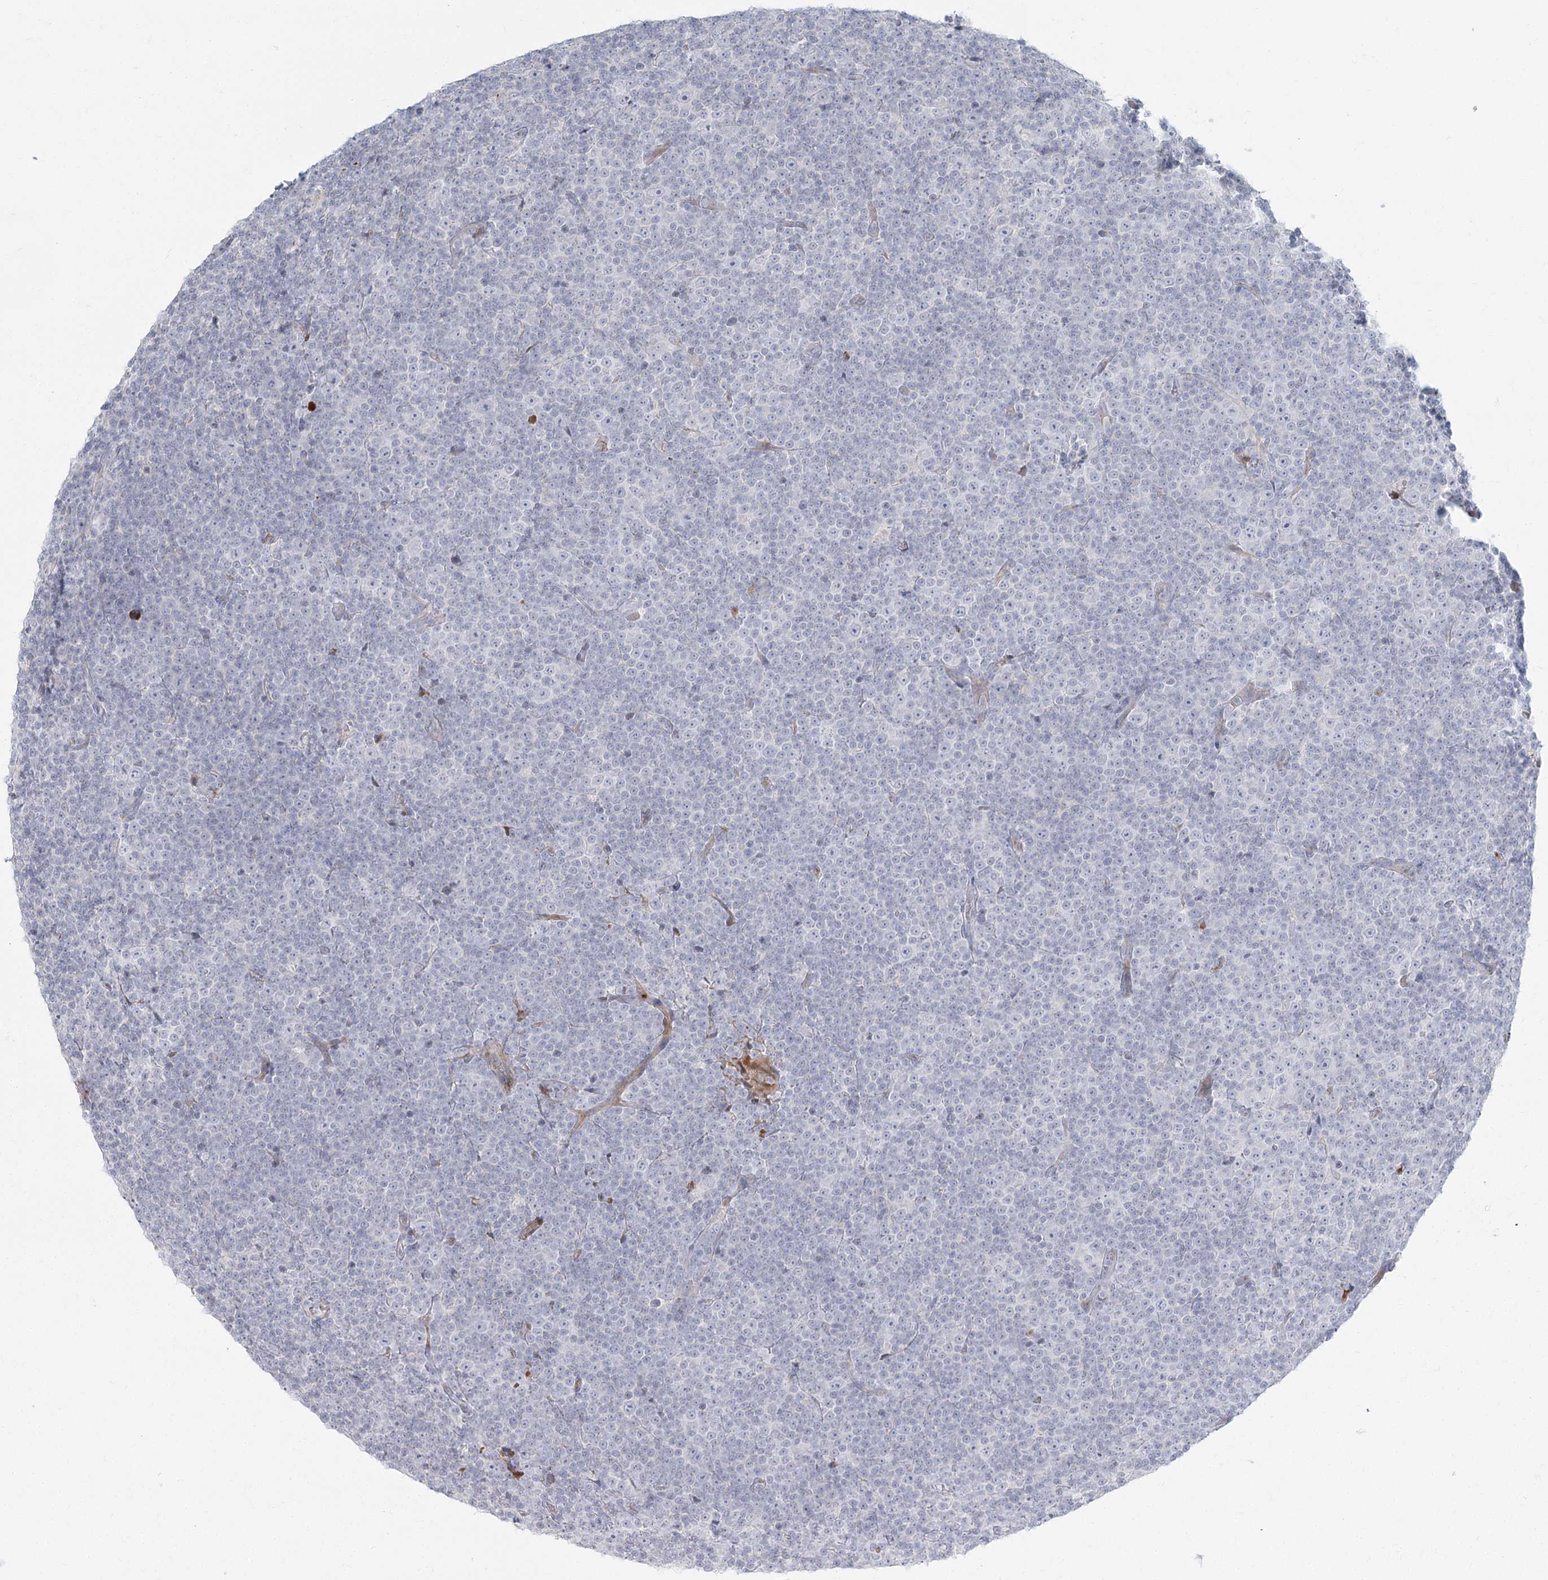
{"staining": {"intensity": "negative", "quantity": "none", "location": "none"}, "tissue": "lymphoma", "cell_type": "Tumor cells", "image_type": "cancer", "snomed": [{"axis": "morphology", "description": "Malignant lymphoma, non-Hodgkin's type, Low grade"}, {"axis": "topography", "description": "Lymph node"}], "caption": "A photomicrograph of lymphoma stained for a protein demonstrates no brown staining in tumor cells.", "gene": "DMGDH", "patient": {"sex": "female", "age": 67}}